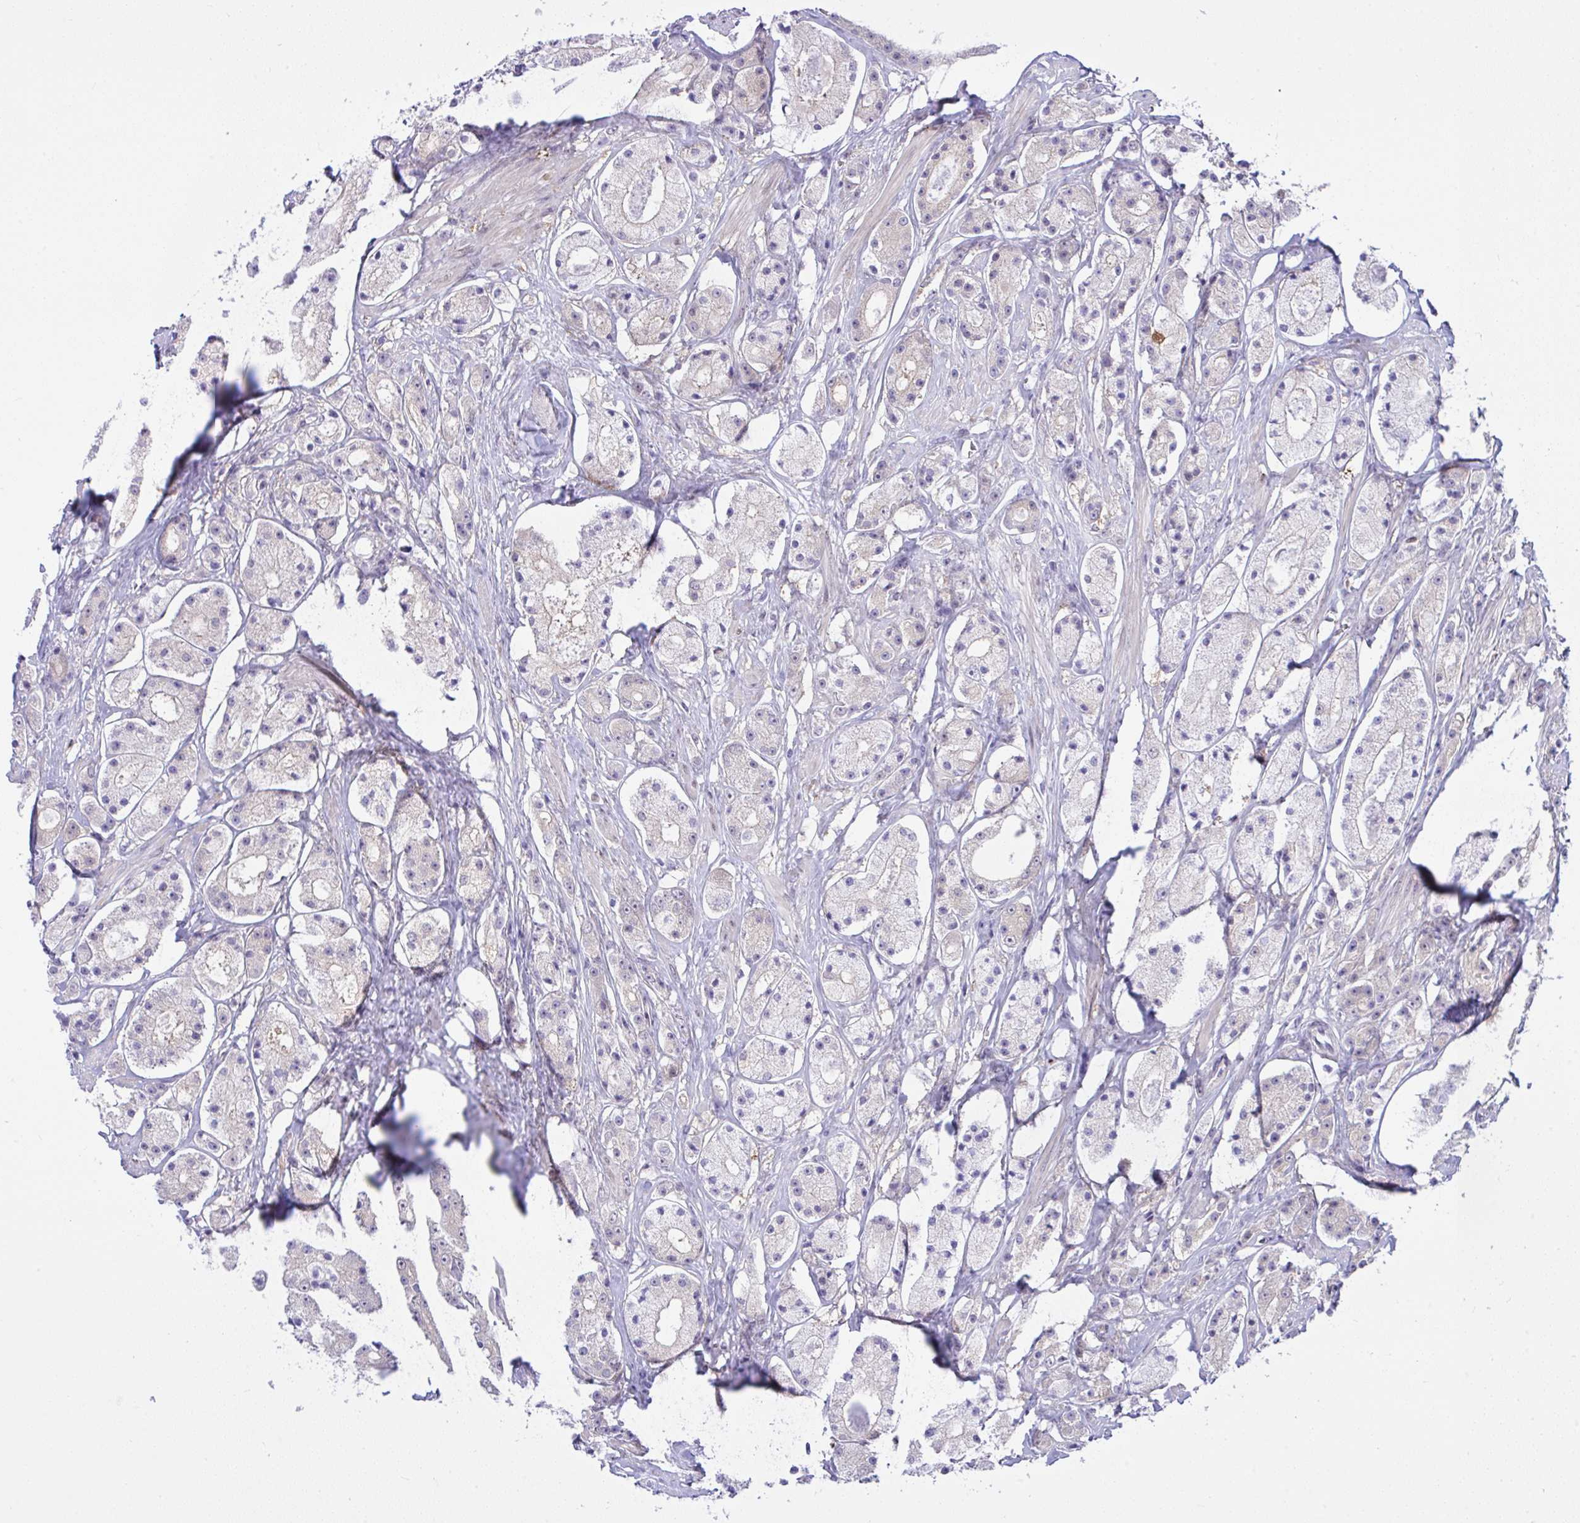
{"staining": {"intensity": "negative", "quantity": "none", "location": "none"}, "tissue": "prostate cancer", "cell_type": "Tumor cells", "image_type": "cancer", "snomed": [{"axis": "morphology", "description": "Adenocarcinoma, High grade"}, {"axis": "topography", "description": "Prostate"}], "caption": "Human prostate adenocarcinoma (high-grade) stained for a protein using IHC displays no staining in tumor cells.", "gene": "ZNF485", "patient": {"sex": "male", "age": 67}}